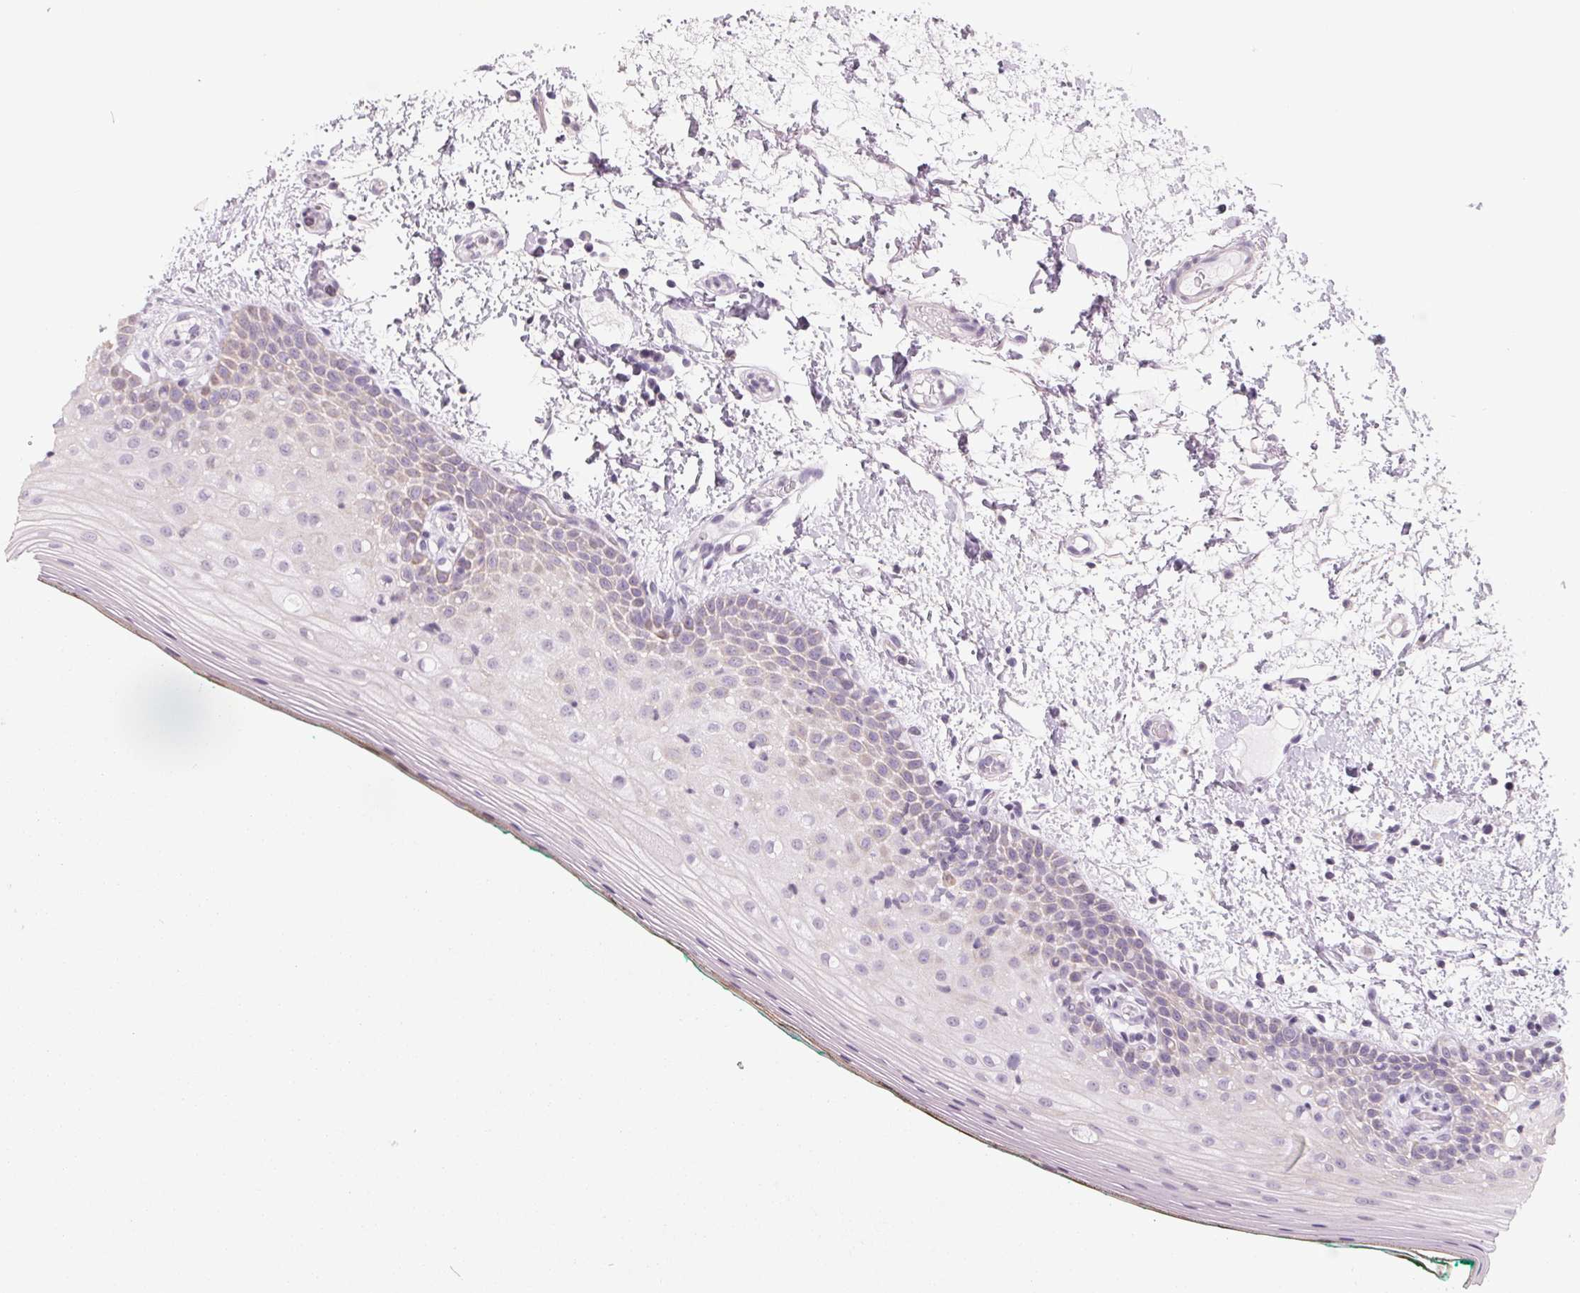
{"staining": {"intensity": "negative", "quantity": "none", "location": "none"}, "tissue": "oral mucosa", "cell_type": "Squamous epithelial cells", "image_type": "normal", "snomed": [{"axis": "morphology", "description": "Normal tissue, NOS"}, {"axis": "topography", "description": "Oral tissue"}], "caption": "A micrograph of oral mucosa stained for a protein exhibits no brown staining in squamous epithelial cells.", "gene": "FTCD", "patient": {"sex": "female", "age": 83}}